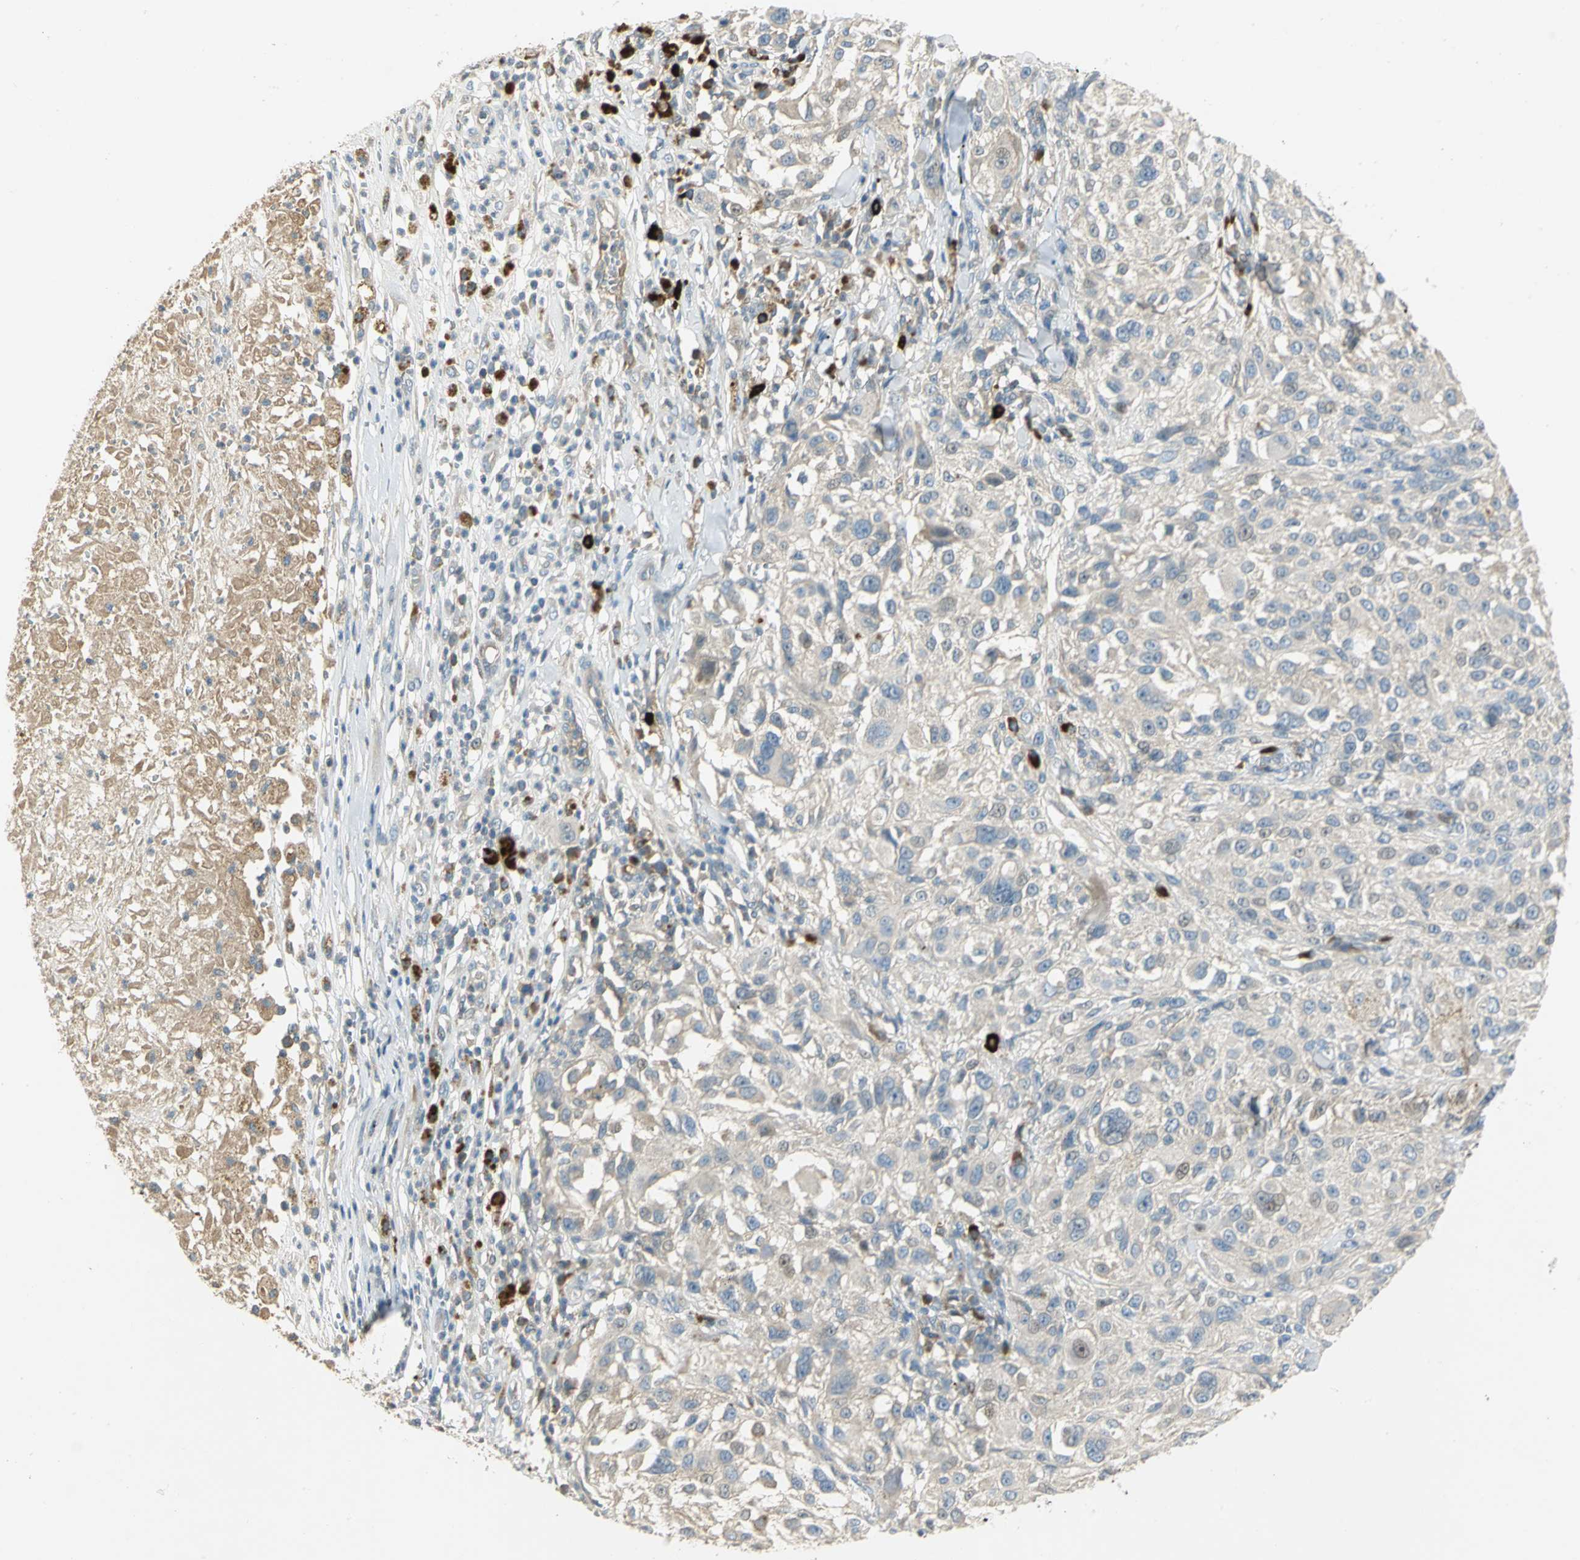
{"staining": {"intensity": "negative", "quantity": "none", "location": "none"}, "tissue": "melanoma", "cell_type": "Tumor cells", "image_type": "cancer", "snomed": [{"axis": "morphology", "description": "Necrosis, NOS"}, {"axis": "morphology", "description": "Malignant melanoma, NOS"}, {"axis": "topography", "description": "Skin"}], "caption": "Immunohistochemistry photomicrograph of neoplastic tissue: malignant melanoma stained with DAB displays no significant protein expression in tumor cells.", "gene": "PROC", "patient": {"sex": "female", "age": 87}}